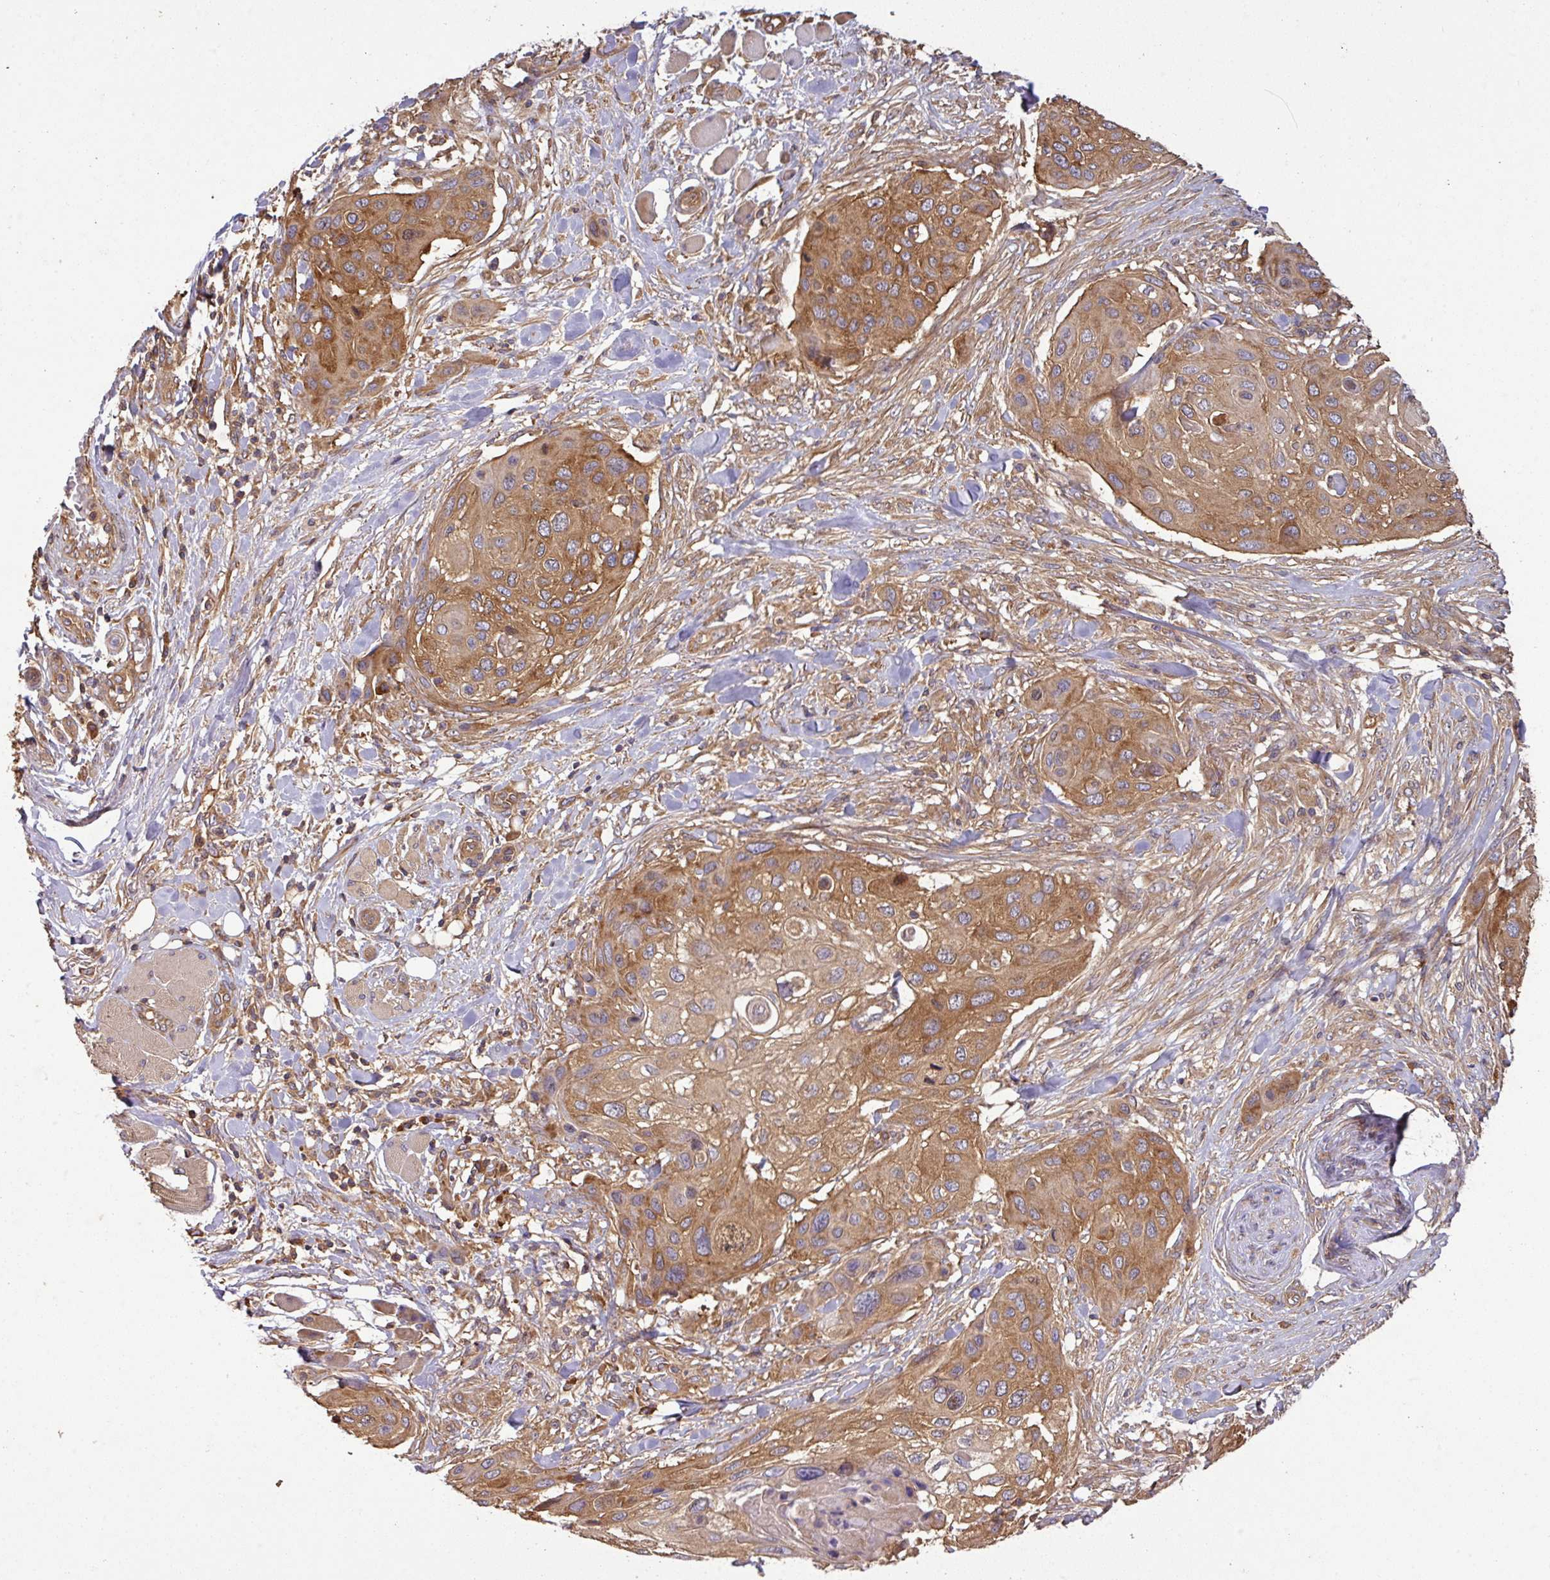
{"staining": {"intensity": "moderate", "quantity": ">75%", "location": "cytoplasmic/membranous"}, "tissue": "skin cancer", "cell_type": "Tumor cells", "image_type": "cancer", "snomed": [{"axis": "morphology", "description": "Squamous cell carcinoma, NOS"}, {"axis": "topography", "description": "Skin"}], "caption": "Brown immunohistochemical staining in squamous cell carcinoma (skin) demonstrates moderate cytoplasmic/membranous expression in approximately >75% of tumor cells.", "gene": "GSPT1", "patient": {"sex": "female", "age": 87}}